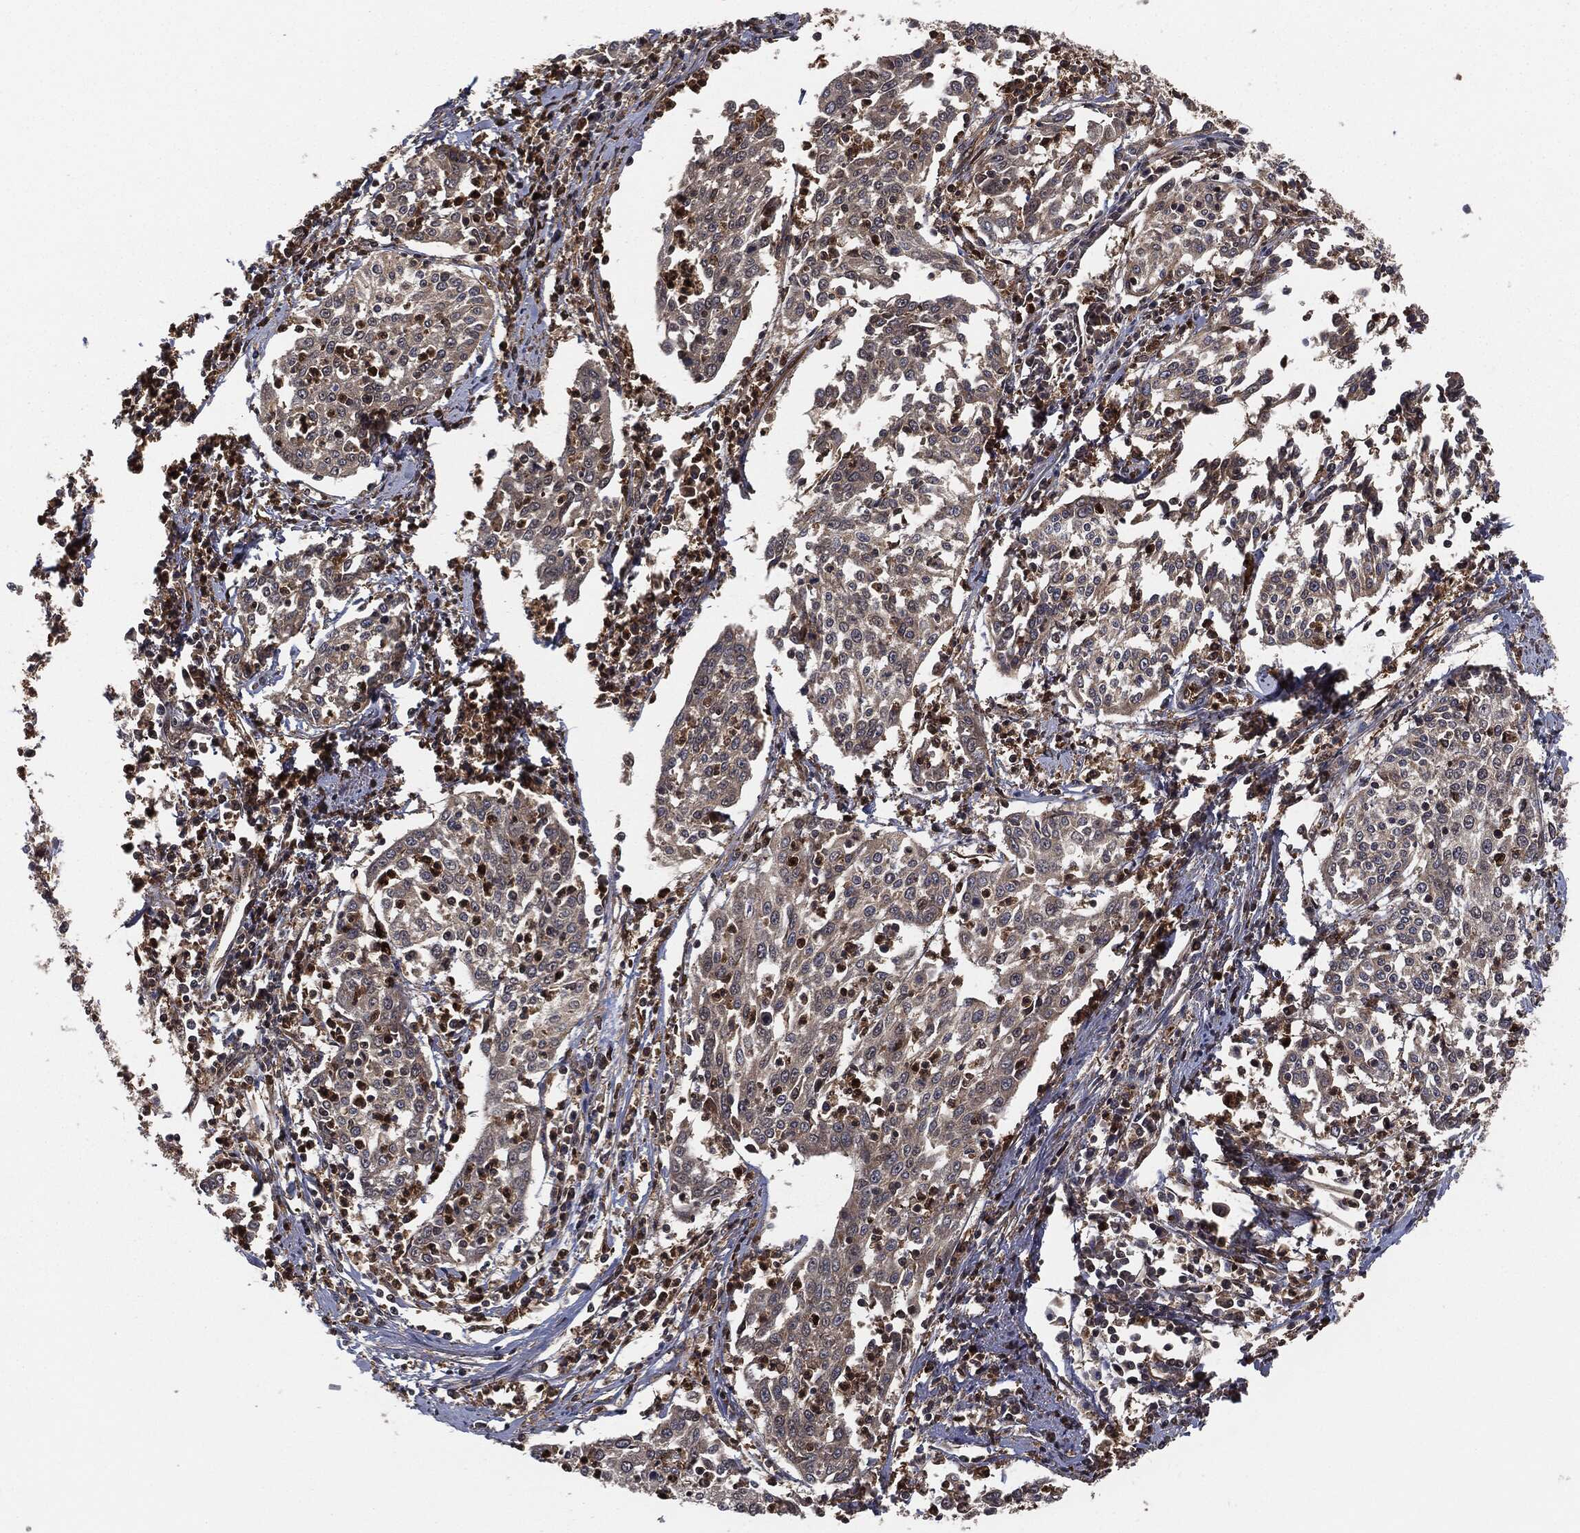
{"staining": {"intensity": "negative", "quantity": "none", "location": "none"}, "tissue": "cervical cancer", "cell_type": "Tumor cells", "image_type": "cancer", "snomed": [{"axis": "morphology", "description": "Squamous cell carcinoma, NOS"}, {"axis": "topography", "description": "Cervix"}], "caption": "A histopathology image of squamous cell carcinoma (cervical) stained for a protein shows no brown staining in tumor cells.", "gene": "CAPRIN2", "patient": {"sex": "female", "age": 41}}